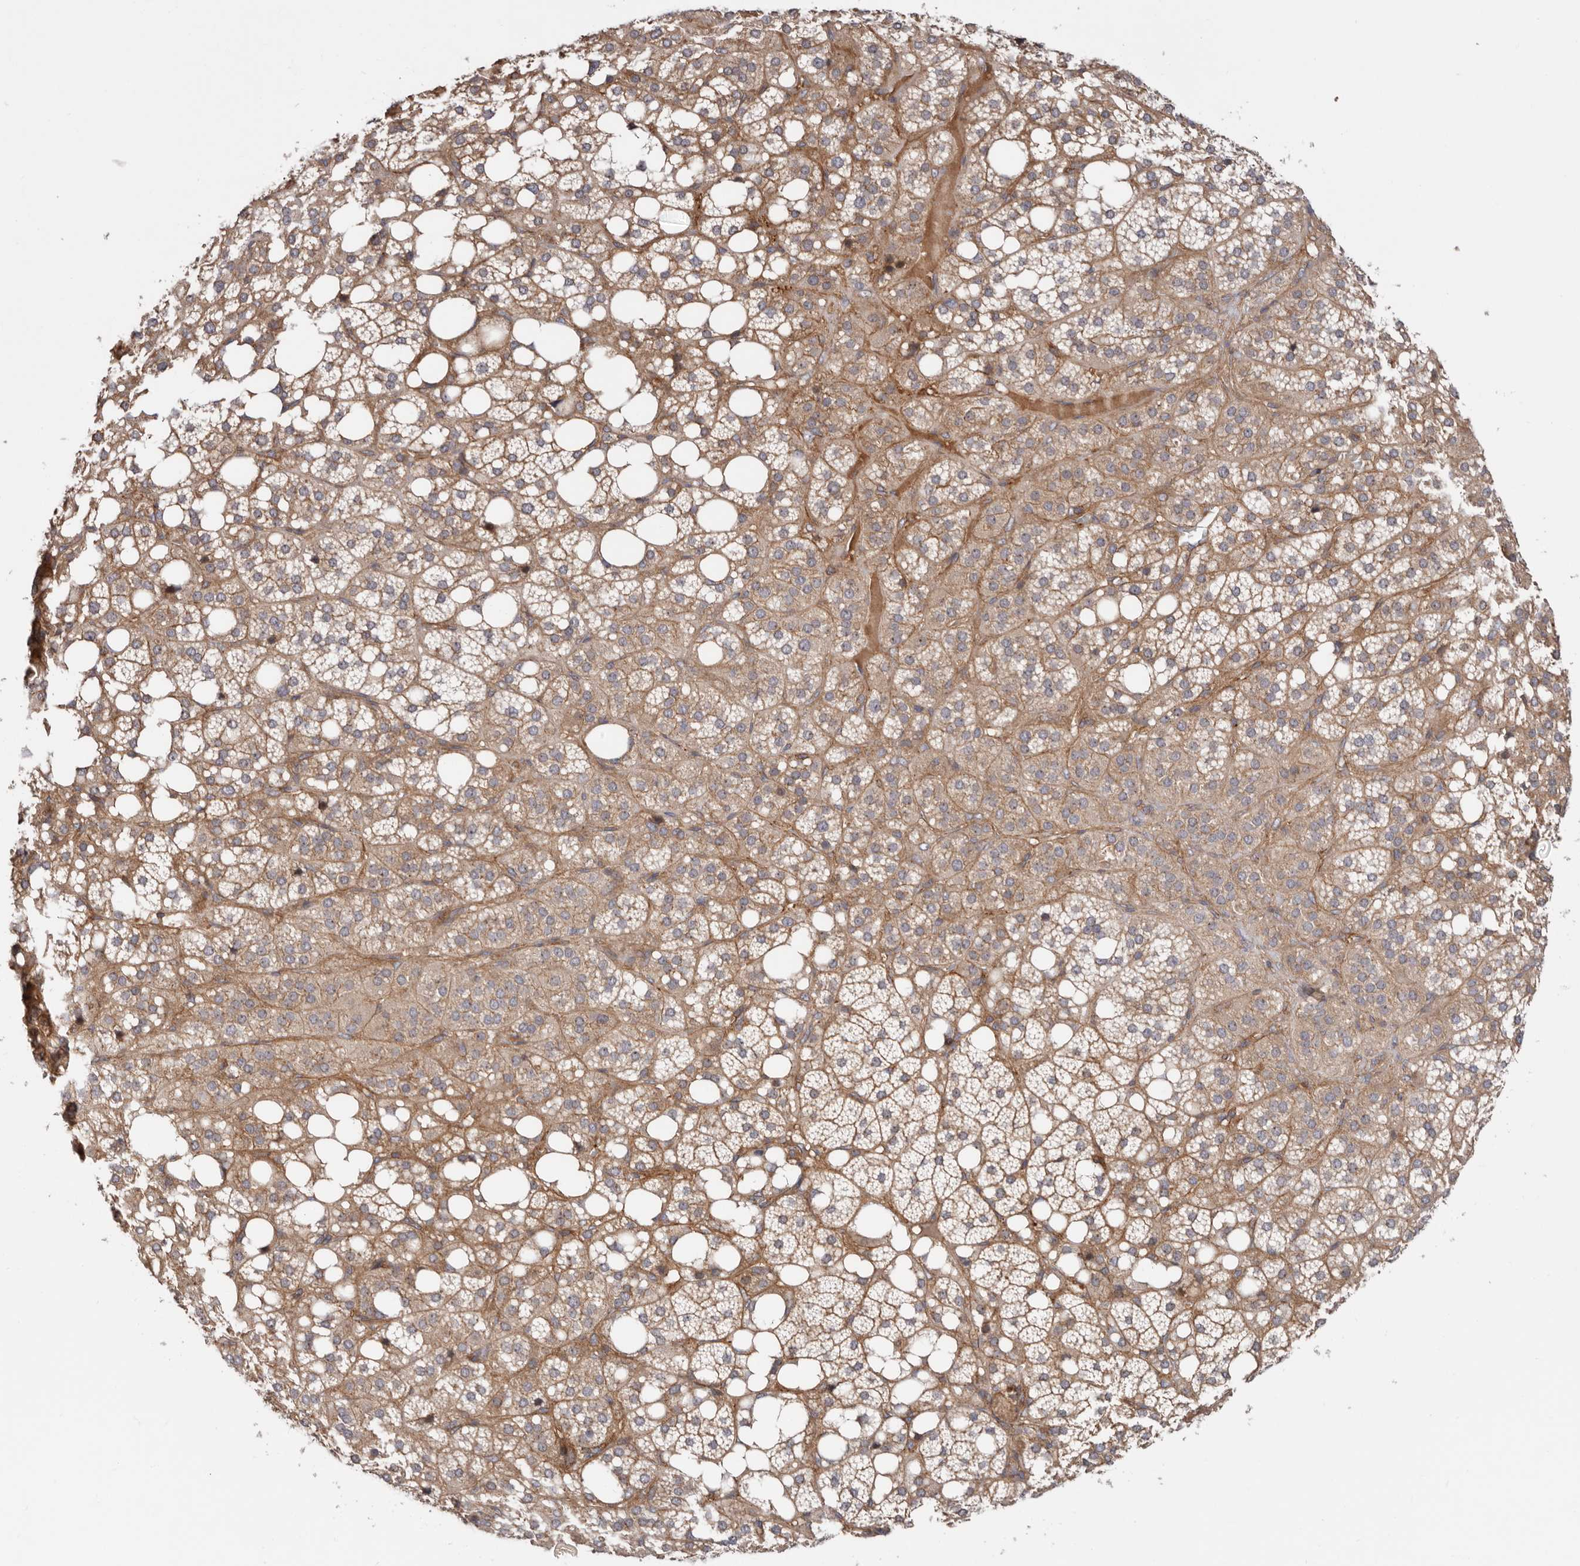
{"staining": {"intensity": "moderate", "quantity": ">75%", "location": "cytoplasmic/membranous"}, "tissue": "adrenal gland", "cell_type": "Glandular cells", "image_type": "normal", "snomed": [{"axis": "morphology", "description": "Normal tissue, NOS"}, {"axis": "topography", "description": "Adrenal gland"}], "caption": "Immunohistochemical staining of unremarkable adrenal gland reveals moderate cytoplasmic/membranous protein positivity in about >75% of glandular cells. (Stains: DAB (3,3'-diaminobenzidine) in brown, nuclei in blue, Microscopy: brightfield microscopy at high magnification).", "gene": "TMC7", "patient": {"sex": "female", "age": 59}}